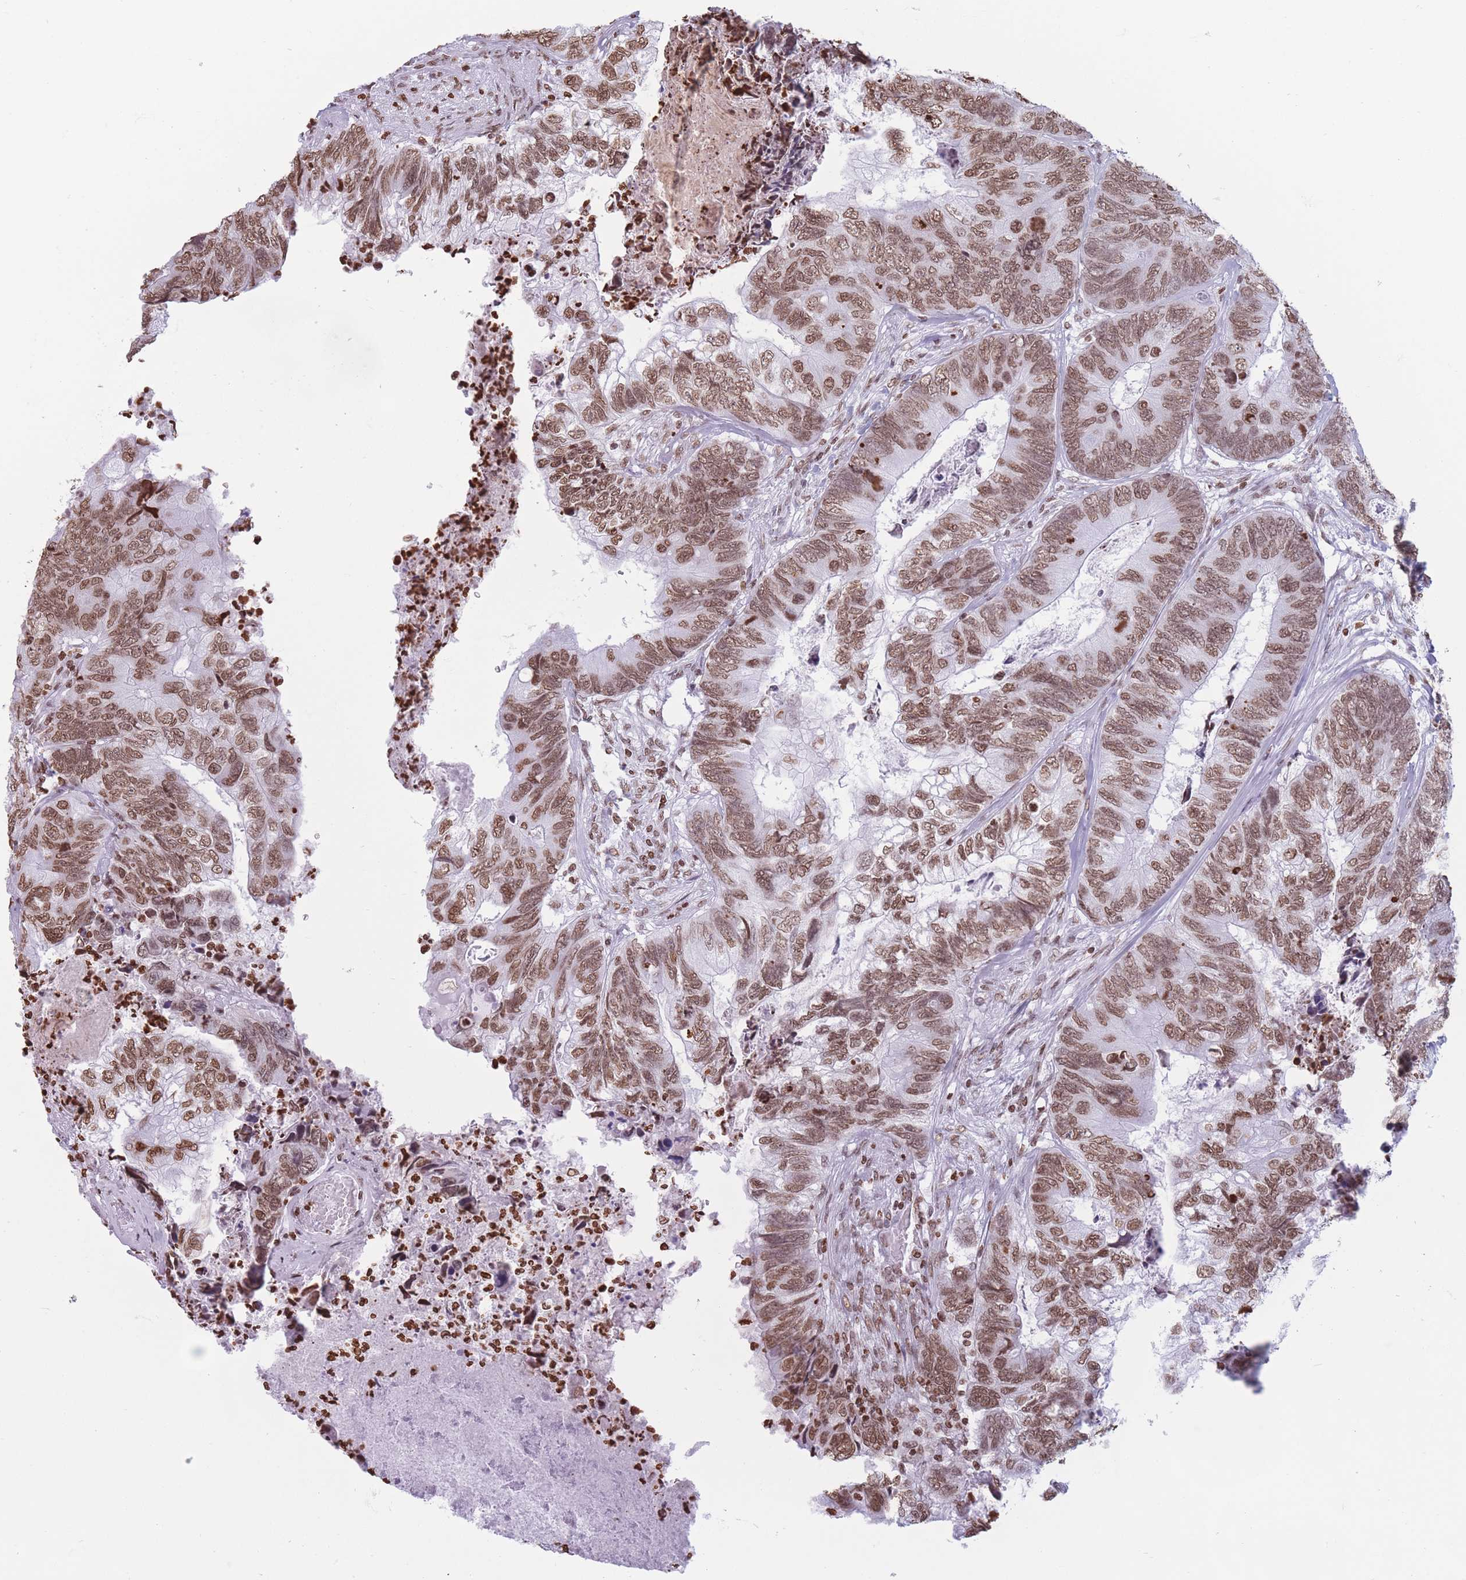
{"staining": {"intensity": "moderate", "quantity": ">75%", "location": "nuclear"}, "tissue": "colorectal cancer", "cell_type": "Tumor cells", "image_type": "cancer", "snomed": [{"axis": "morphology", "description": "Adenocarcinoma, NOS"}, {"axis": "topography", "description": "Colon"}], "caption": "Moderate nuclear positivity is identified in approximately >75% of tumor cells in colorectal cancer (adenocarcinoma).", "gene": "RYK", "patient": {"sex": "female", "age": 67}}